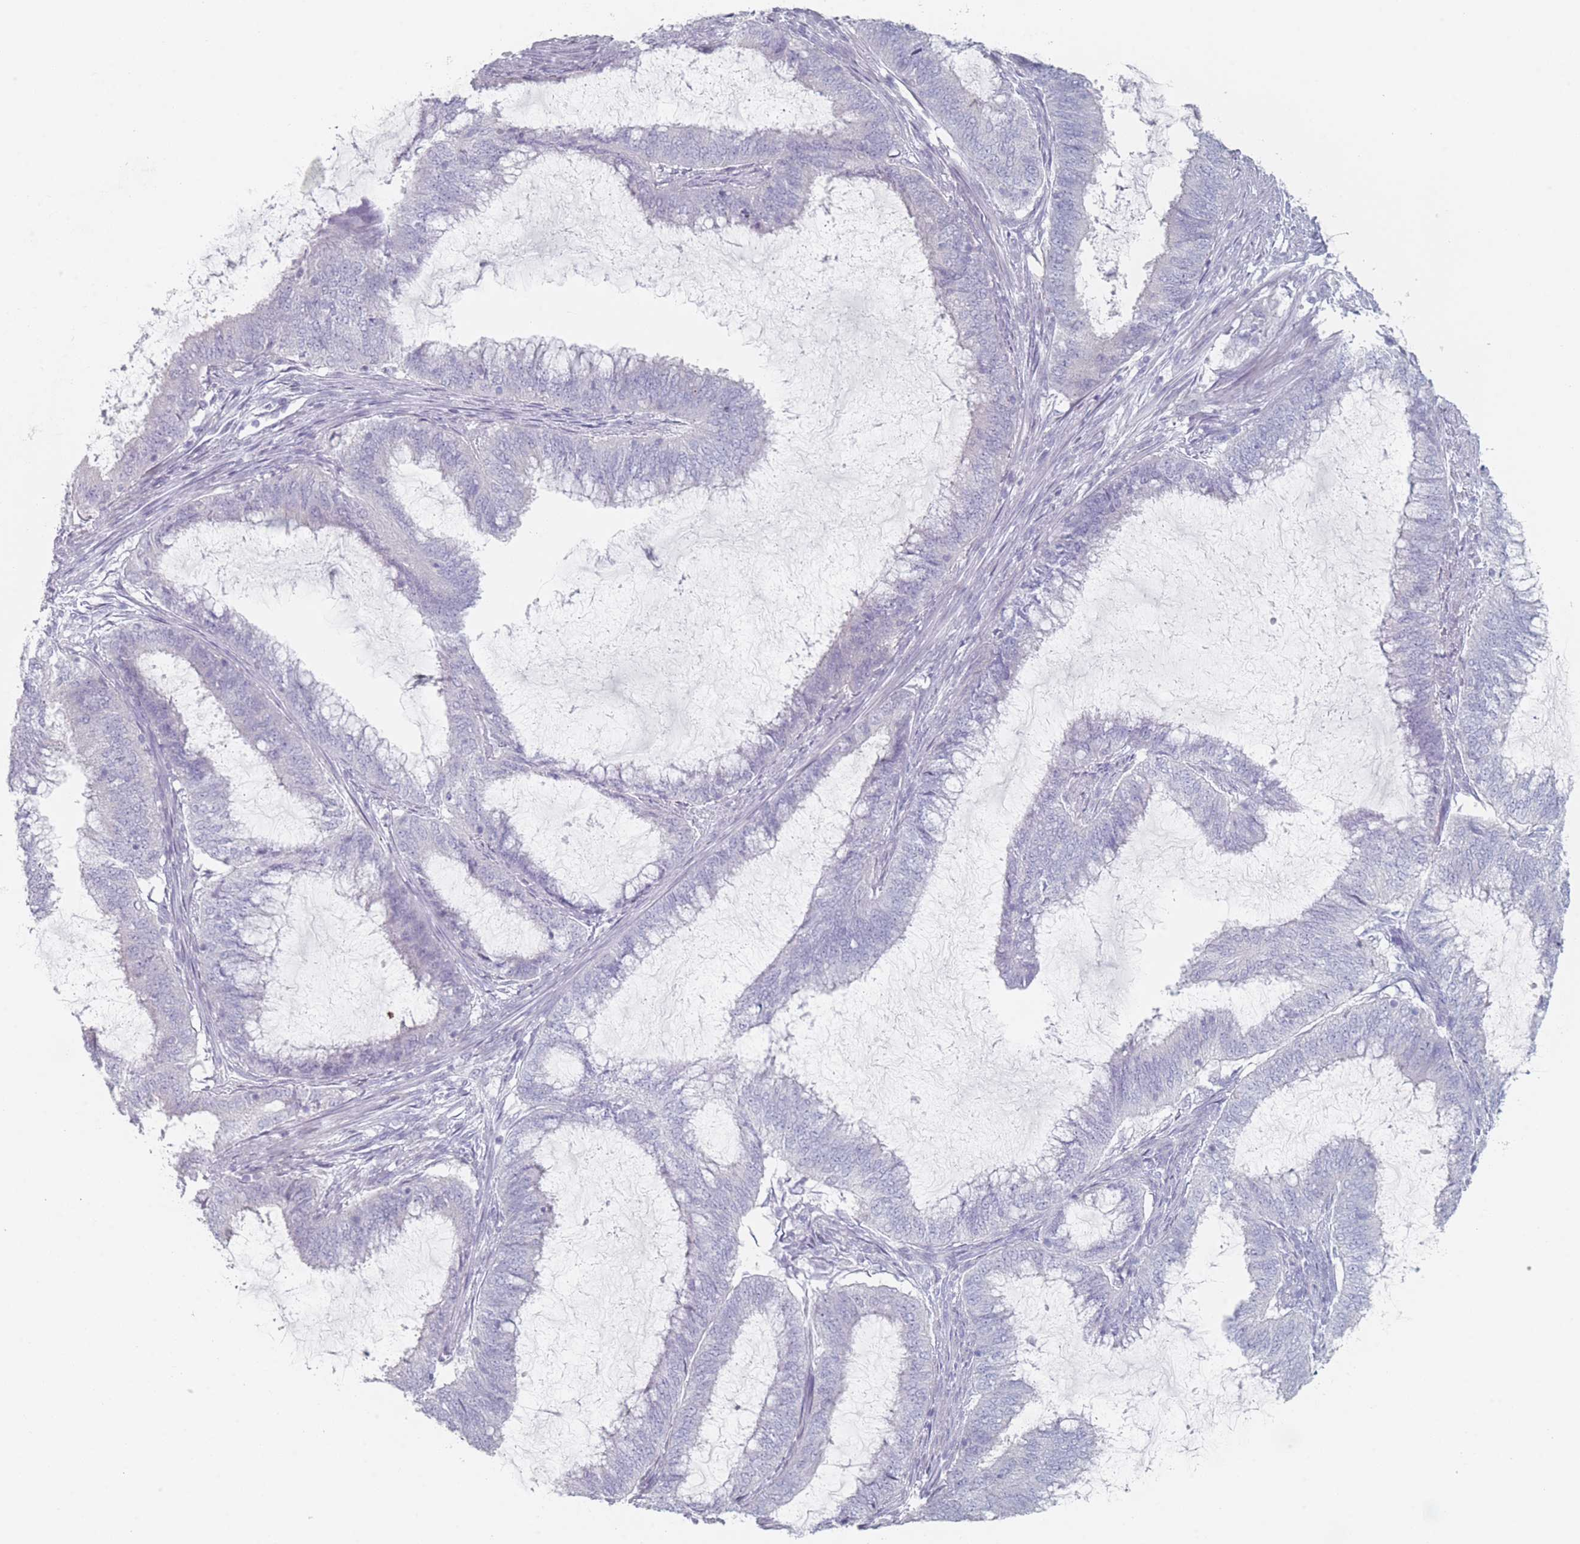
{"staining": {"intensity": "negative", "quantity": "none", "location": "none"}, "tissue": "endometrial cancer", "cell_type": "Tumor cells", "image_type": "cancer", "snomed": [{"axis": "morphology", "description": "Adenocarcinoma, NOS"}, {"axis": "topography", "description": "Endometrium"}], "caption": "Immunohistochemical staining of human endometrial cancer shows no significant positivity in tumor cells.", "gene": "RNF4", "patient": {"sex": "female", "age": 51}}